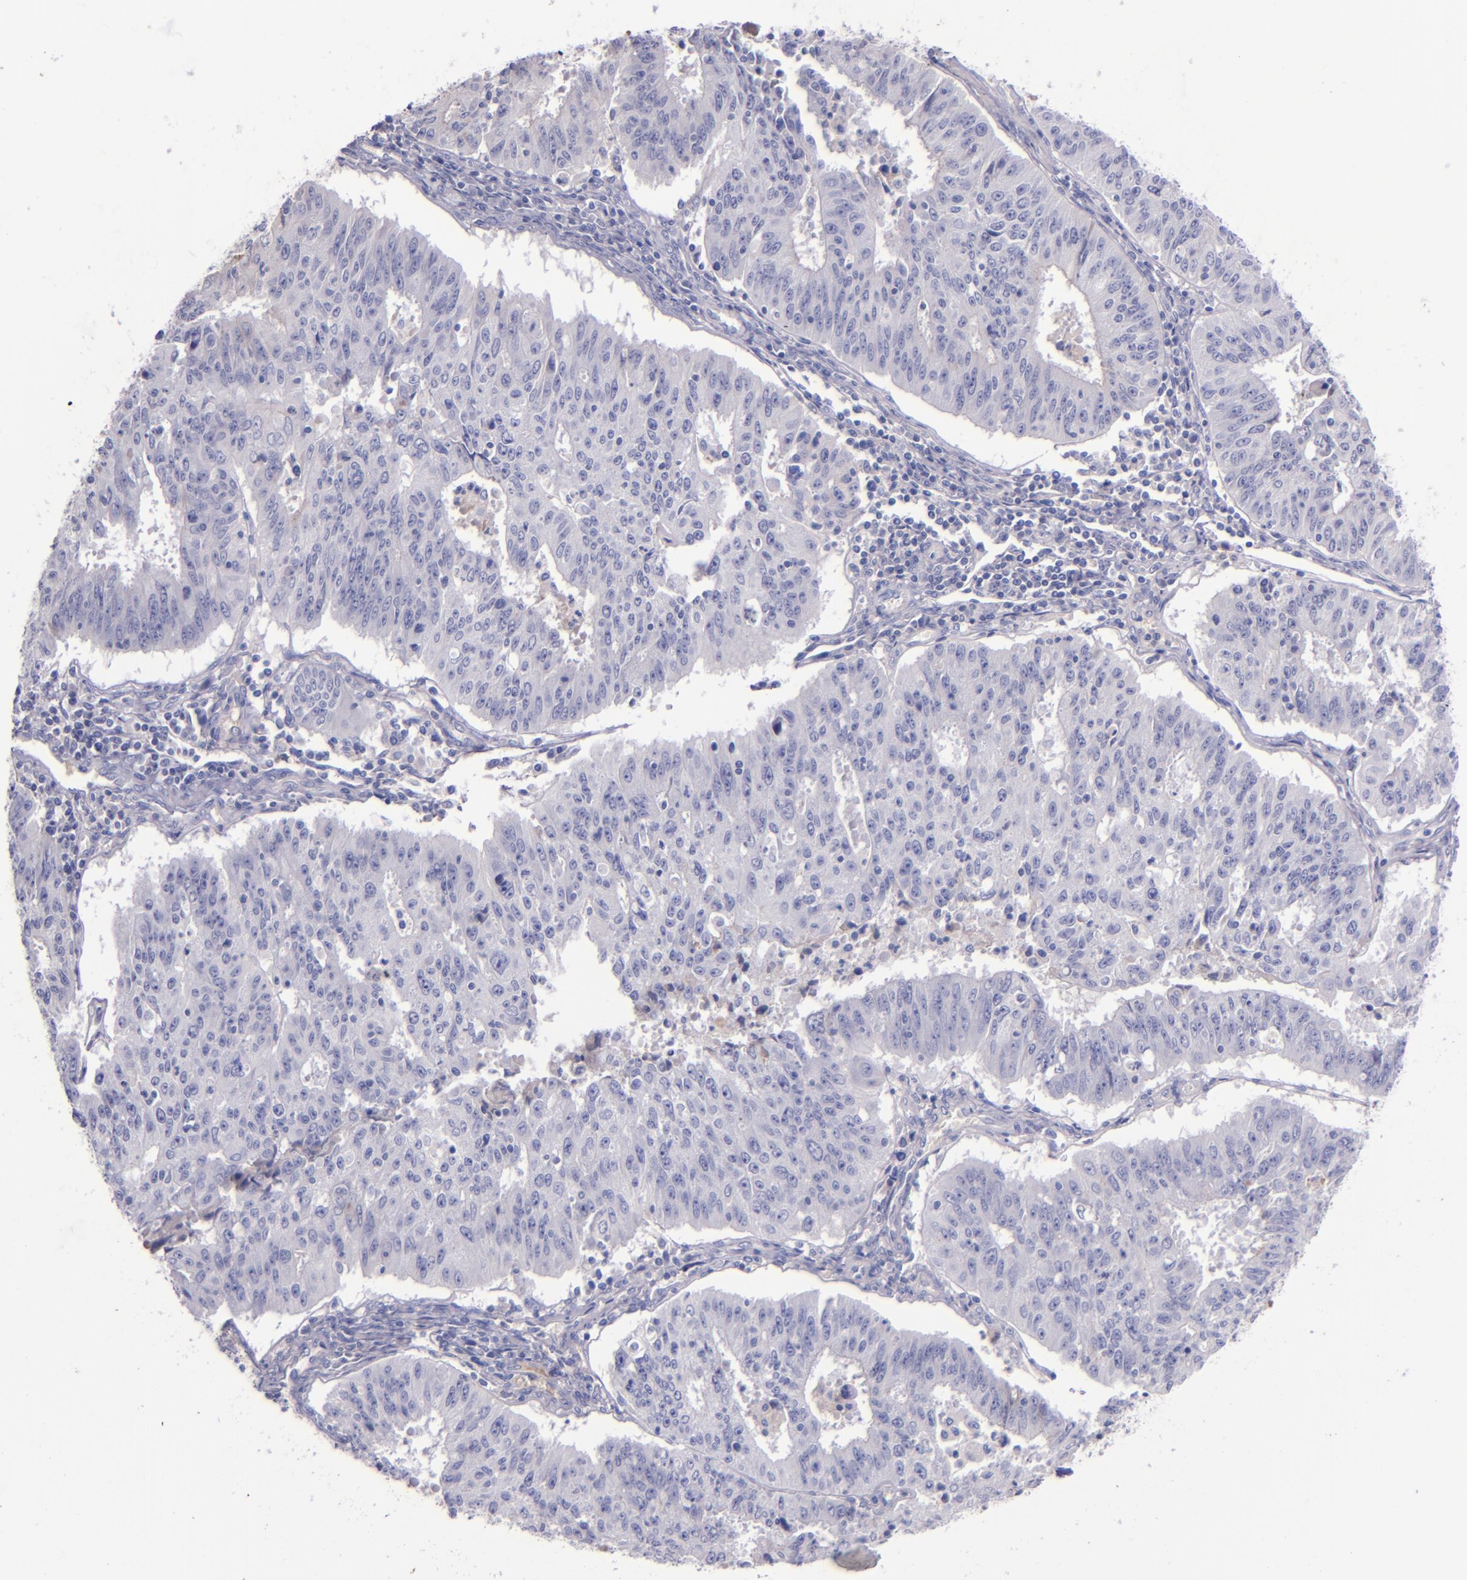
{"staining": {"intensity": "negative", "quantity": "none", "location": "none"}, "tissue": "endometrial cancer", "cell_type": "Tumor cells", "image_type": "cancer", "snomed": [{"axis": "morphology", "description": "Adenocarcinoma, NOS"}, {"axis": "topography", "description": "Endometrium"}], "caption": "Protein analysis of endometrial adenocarcinoma demonstrates no significant expression in tumor cells.", "gene": "KNG1", "patient": {"sex": "female", "age": 42}}